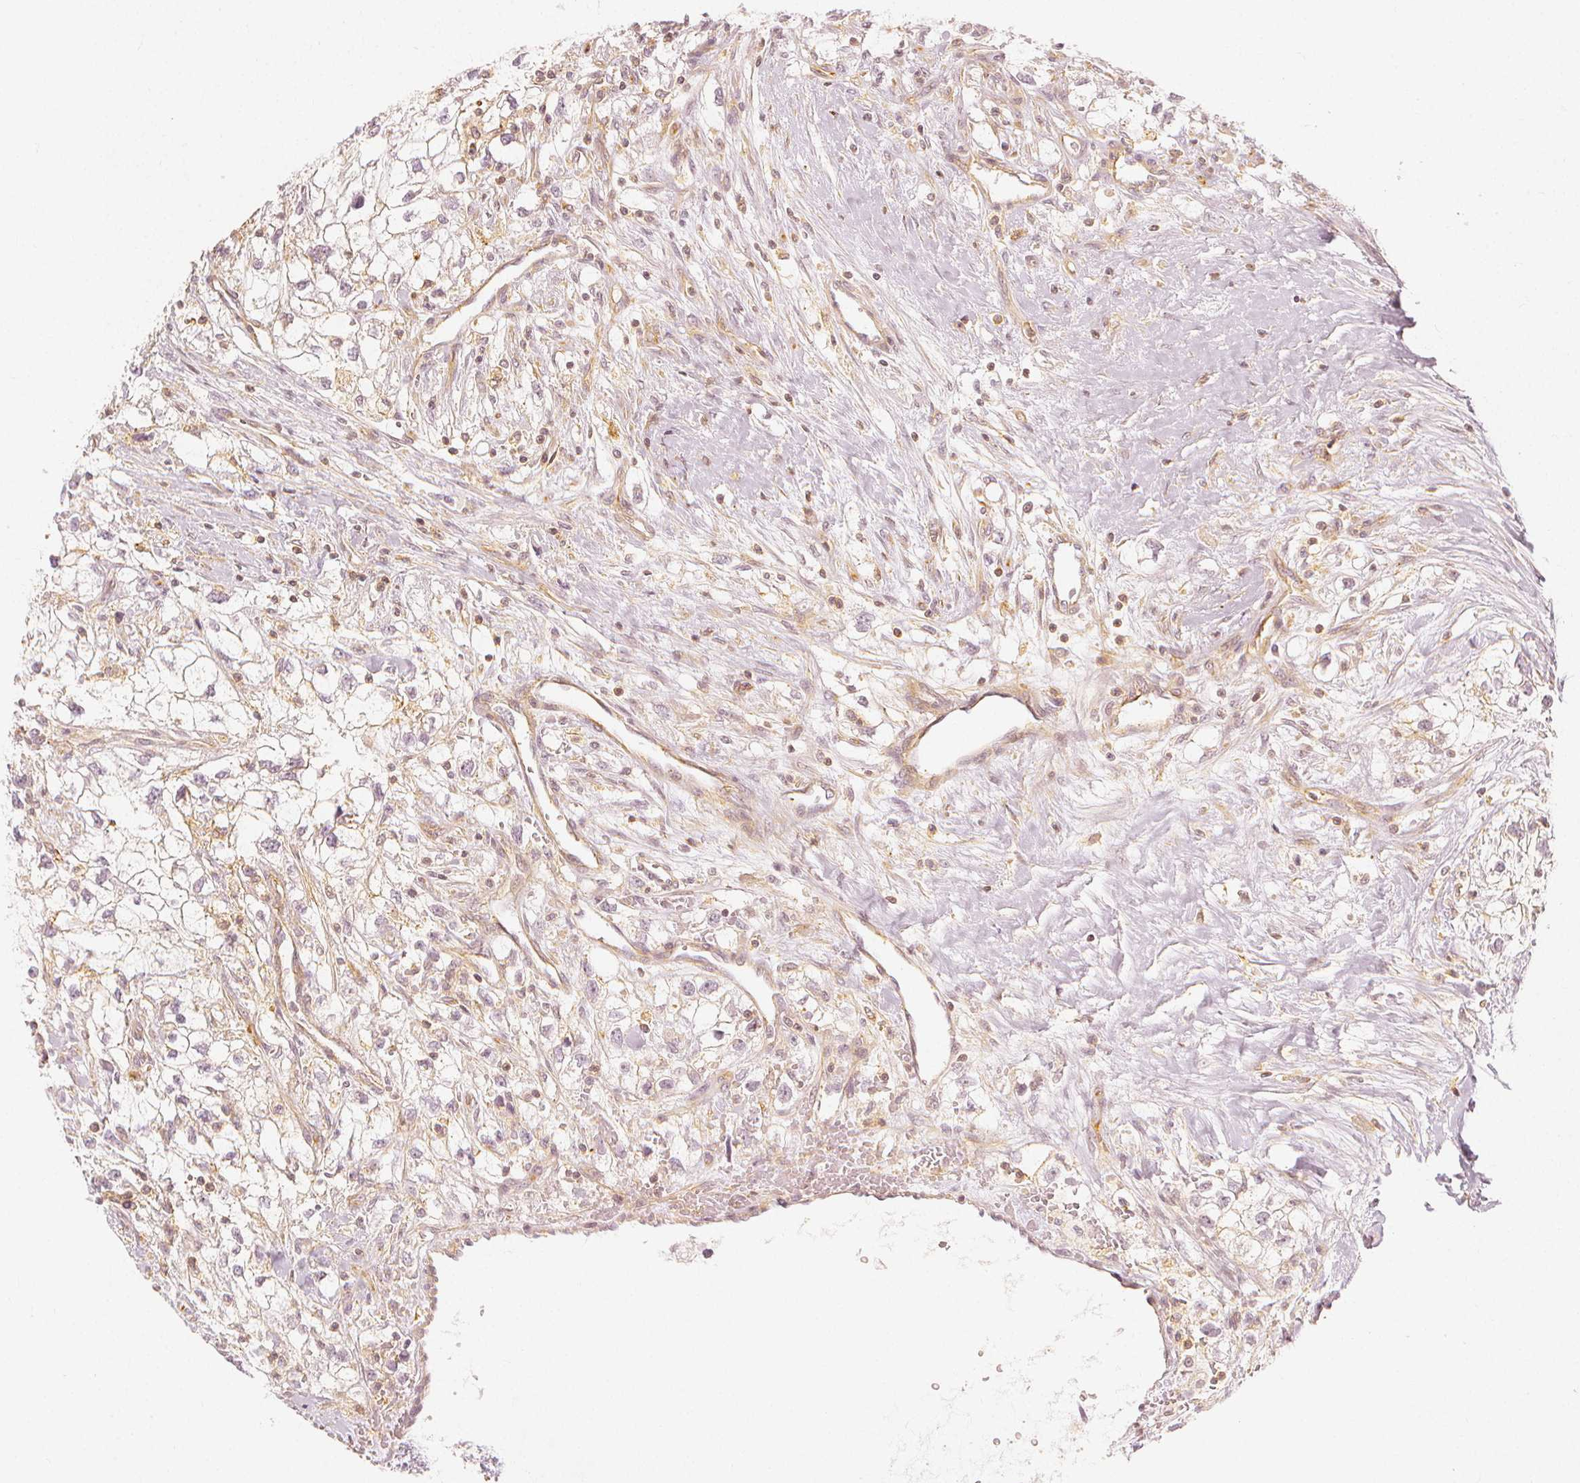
{"staining": {"intensity": "moderate", "quantity": "<25%", "location": "cytoplasmic/membranous"}, "tissue": "renal cancer", "cell_type": "Tumor cells", "image_type": "cancer", "snomed": [{"axis": "morphology", "description": "Adenocarcinoma, NOS"}, {"axis": "topography", "description": "Kidney"}], "caption": "Immunohistochemical staining of human renal cancer displays low levels of moderate cytoplasmic/membranous protein expression in approximately <25% of tumor cells. The staining is performed using DAB brown chromogen to label protein expression. The nuclei are counter-stained blue using hematoxylin.", "gene": "ARHGAP26", "patient": {"sex": "male", "age": 59}}